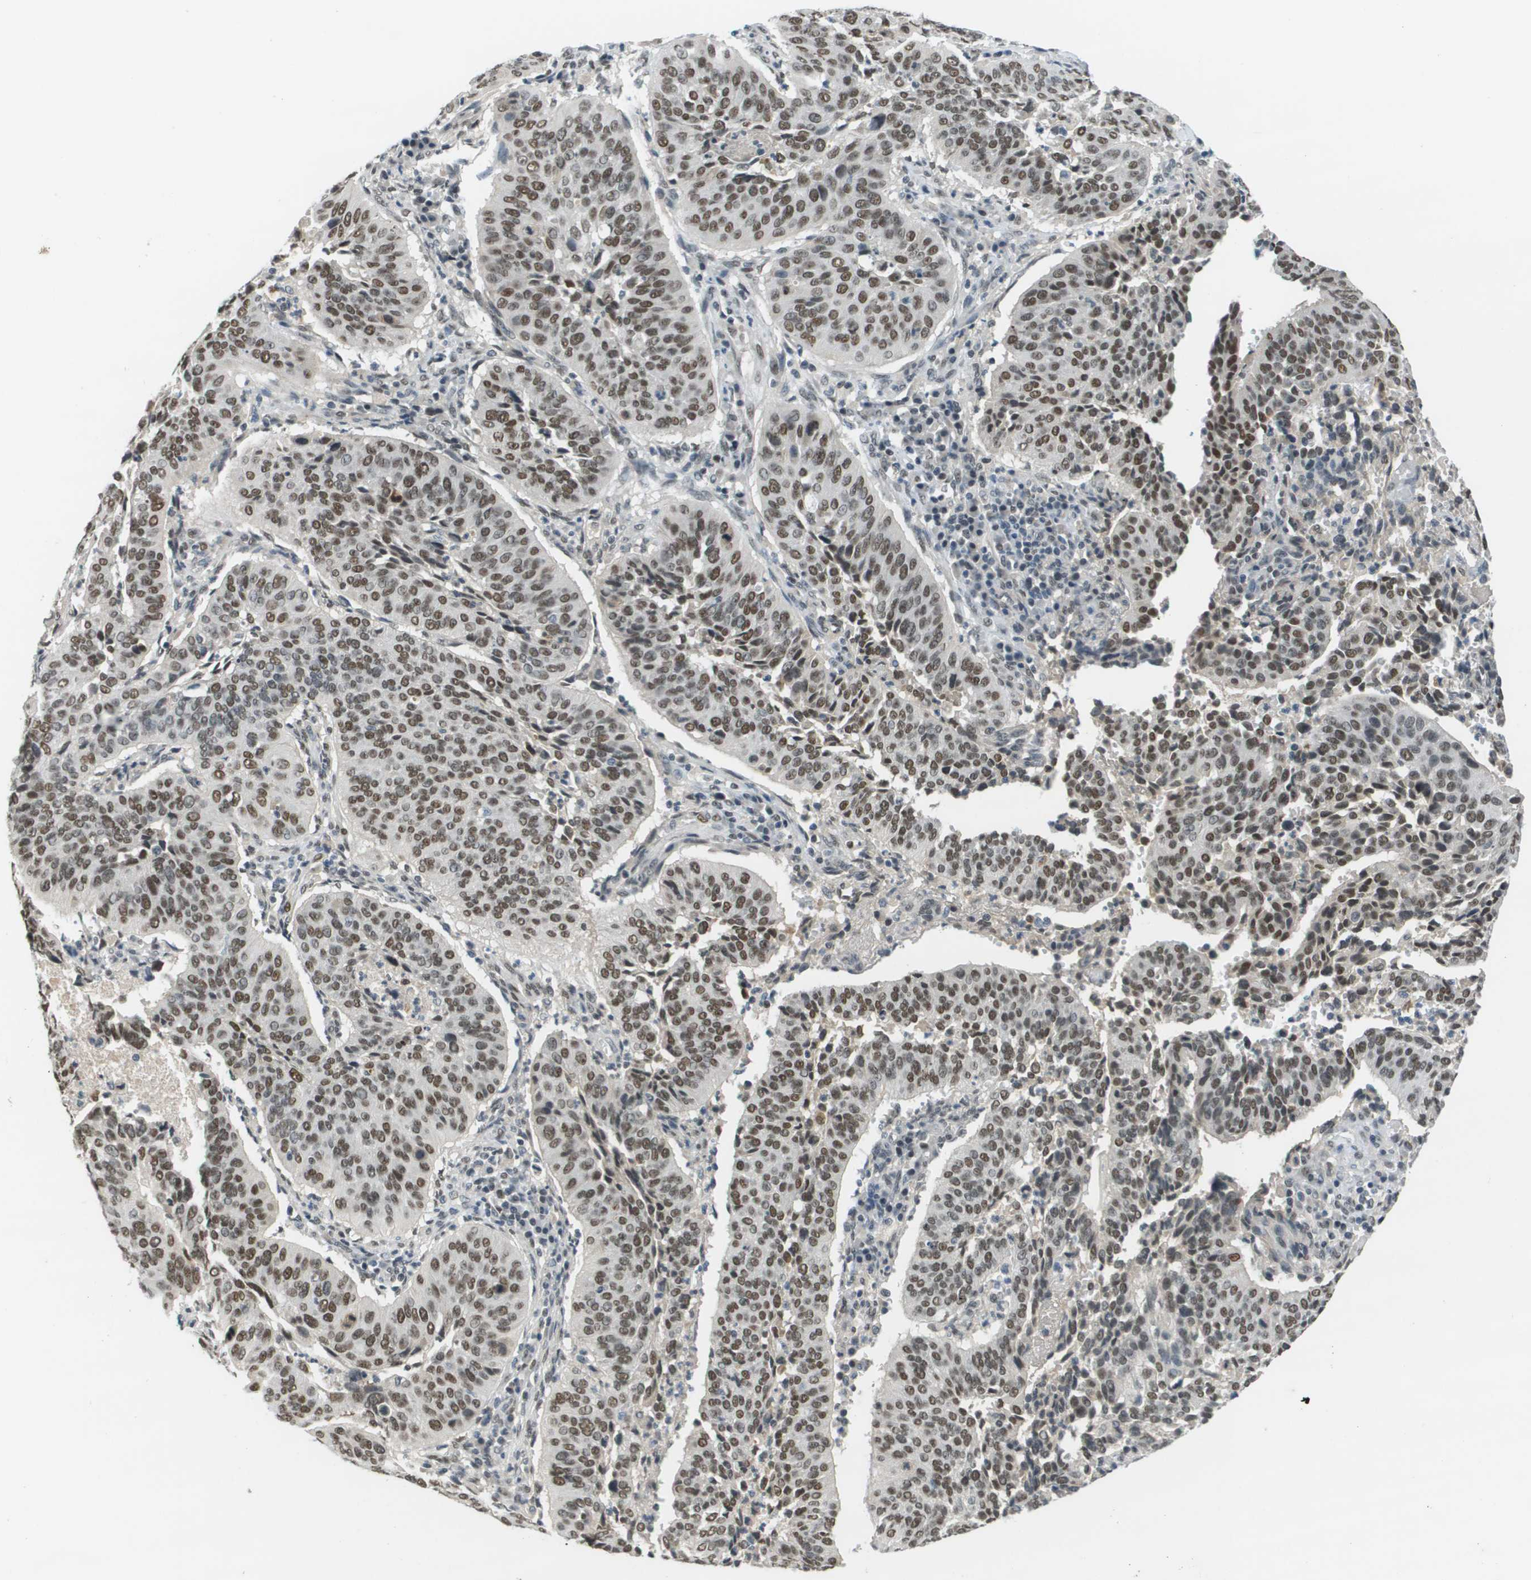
{"staining": {"intensity": "strong", "quantity": ">75%", "location": "nuclear"}, "tissue": "cervical cancer", "cell_type": "Tumor cells", "image_type": "cancer", "snomed": [{"axis": "morphology", "description": "Normal tissue, NOS"}, {"axis": "morphology", "description": "Squamous cell carcinoma, NOS"}, {"axis": "topography", "description": "Cervix"}], "caption": "A histopathology image of squamous cell carcinoma (cervical) stained for a protein displays strong nuclear brown staining in tumor cells.", "gene": "CBX5", "patient": {"sex": "female", "age": 39}}